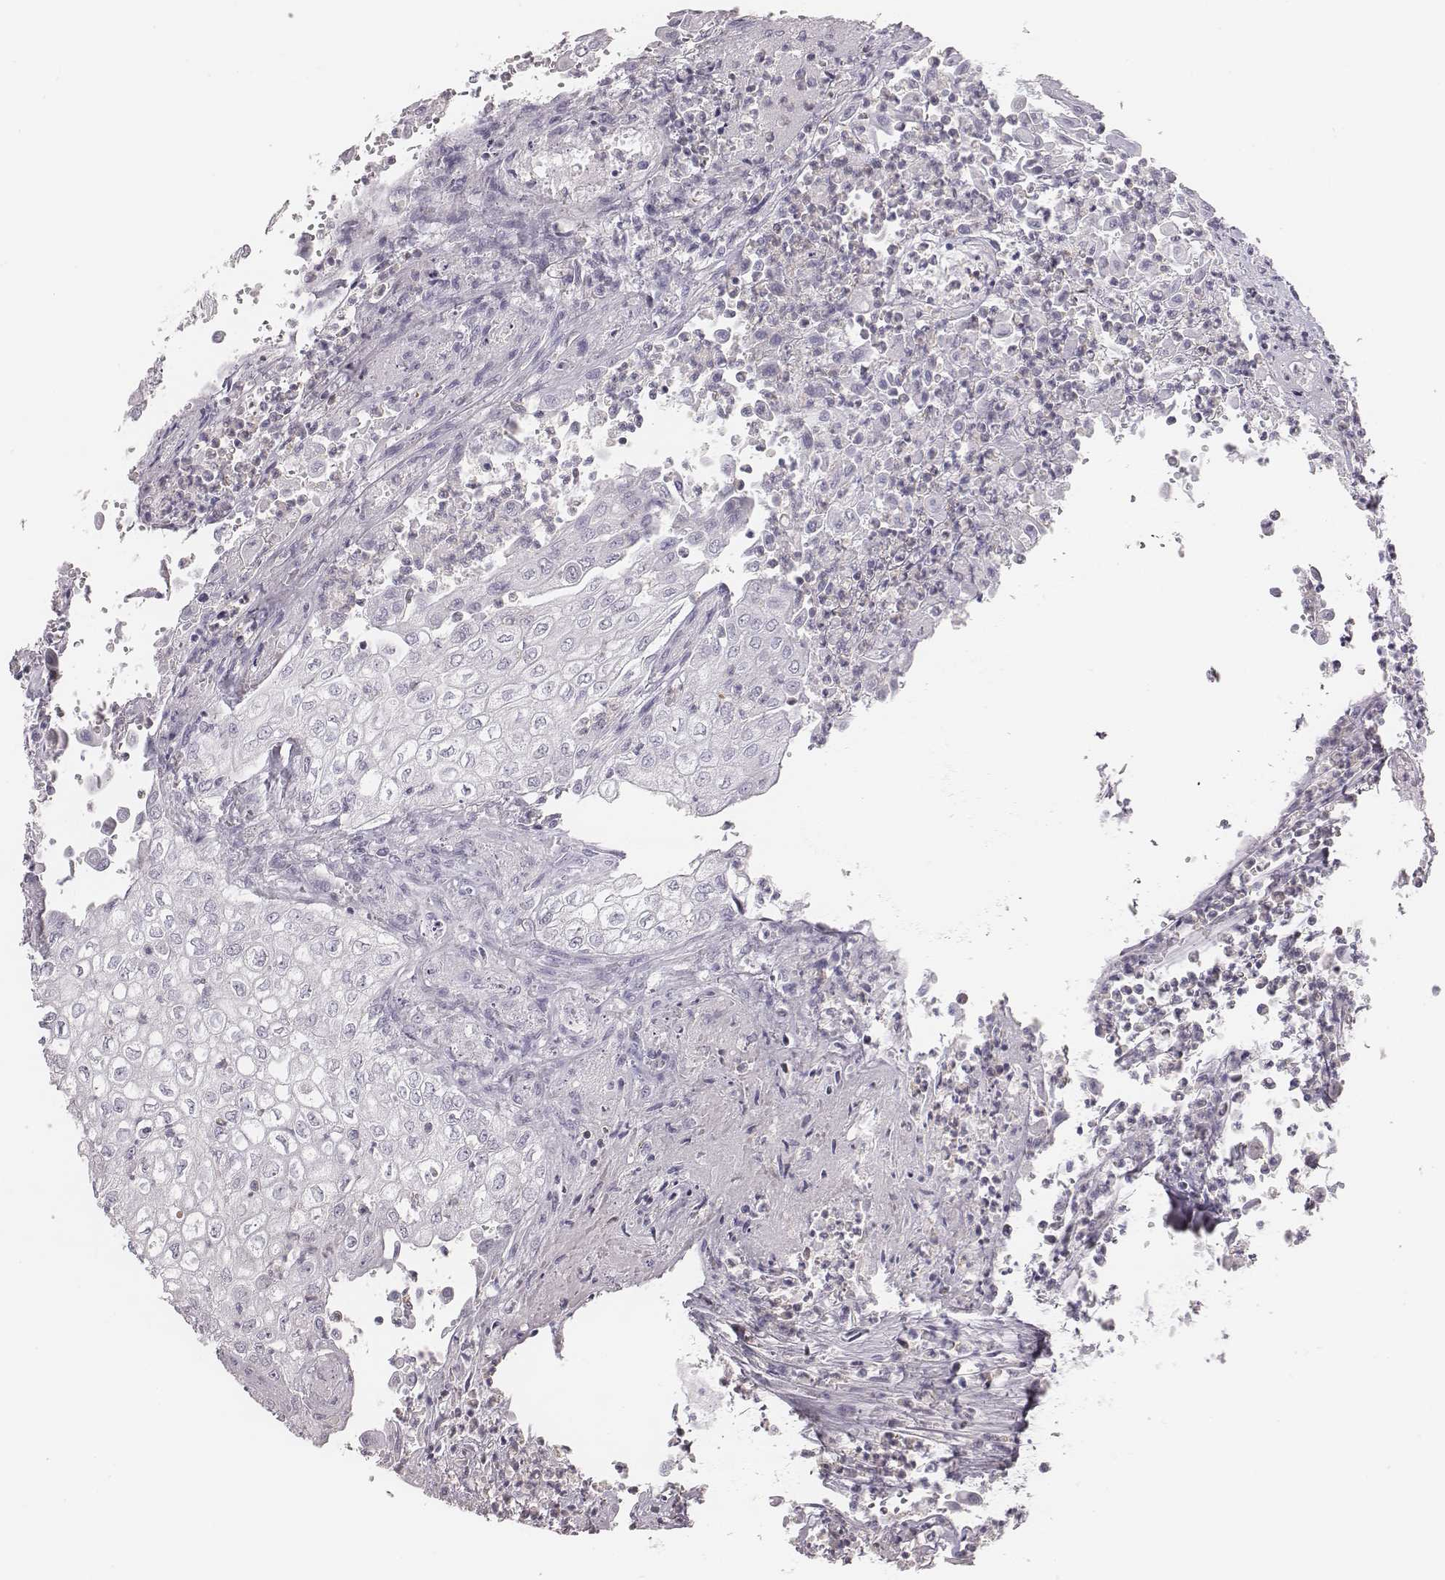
{"staining": {"intensity": "negative", "quantity": "none", "location": "none"}, "tissue": "urothelial cancer", "cell_type": "Tumor cells", "image_type": "cancer", "snomed": [{"axis": "morphology", "description": "Urothelial carcinoma, High grade"}, {"axis": "topography", "description": "Urinary bladder"}], "caption": "Human urothelial cancer stained for a protein using immunohistochemistry reveals no staining in tumor cells.", "gene": "ZNF365", "patient": {"sex": "male", "age": 62}}